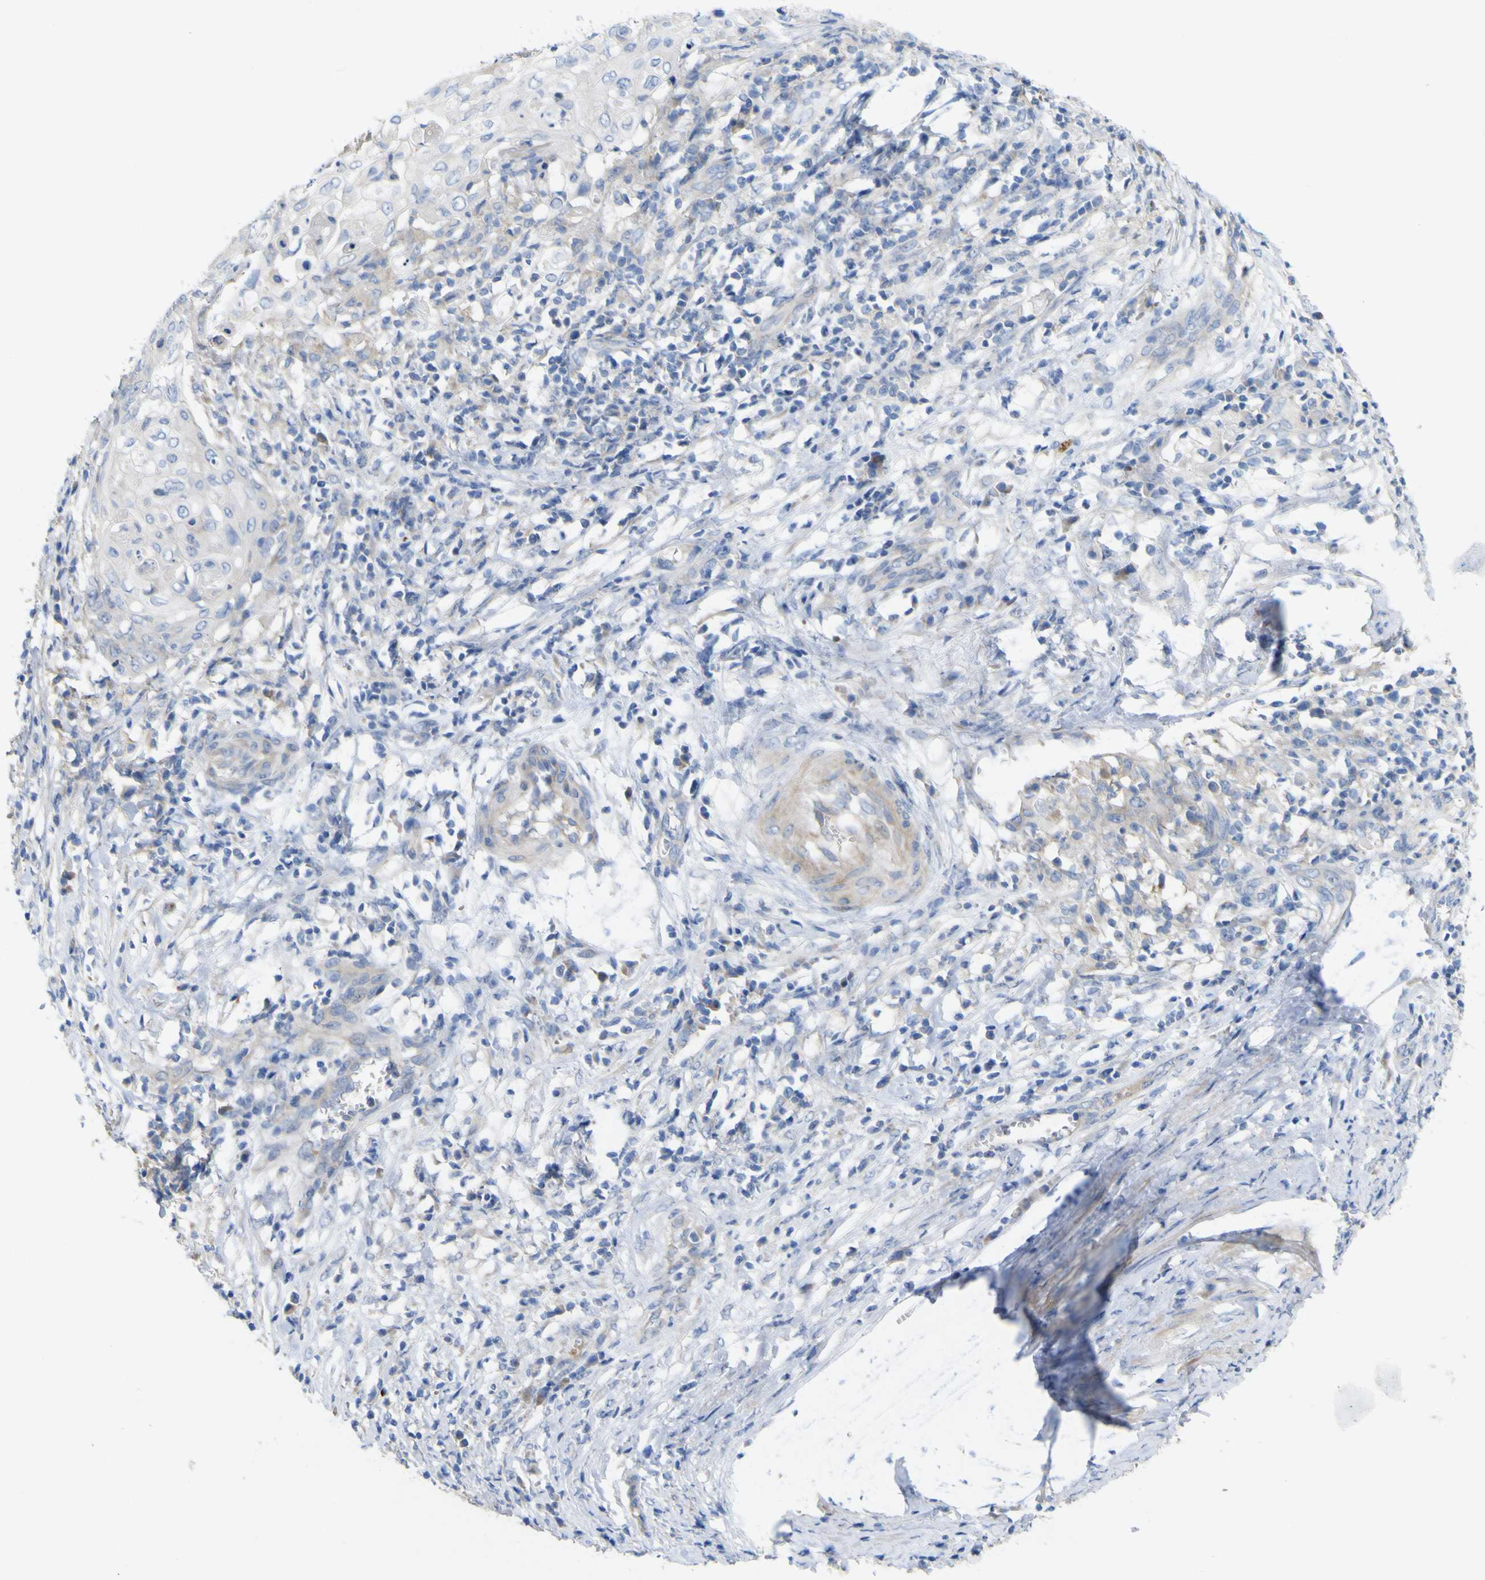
{"staining": {"intensity": "negative", "quantity": "none", "location": "none"}, "tissue": "cervical cancer", "cell_type": "Tumor cells", "image_type": "cancer", "snomed": [{"axis": "morphology", "description": "Squamous cell carcinoma, NOS"}, {"axis": "topography", "description": "Cervix"}], "caption": "This is an immunohistochemistry micrograph of human squamous cell carcinoma (cervical). There is no positivity in tumor cells.", "gene": "MYEOV", "patient": {"sex": "female", "age": 39}}